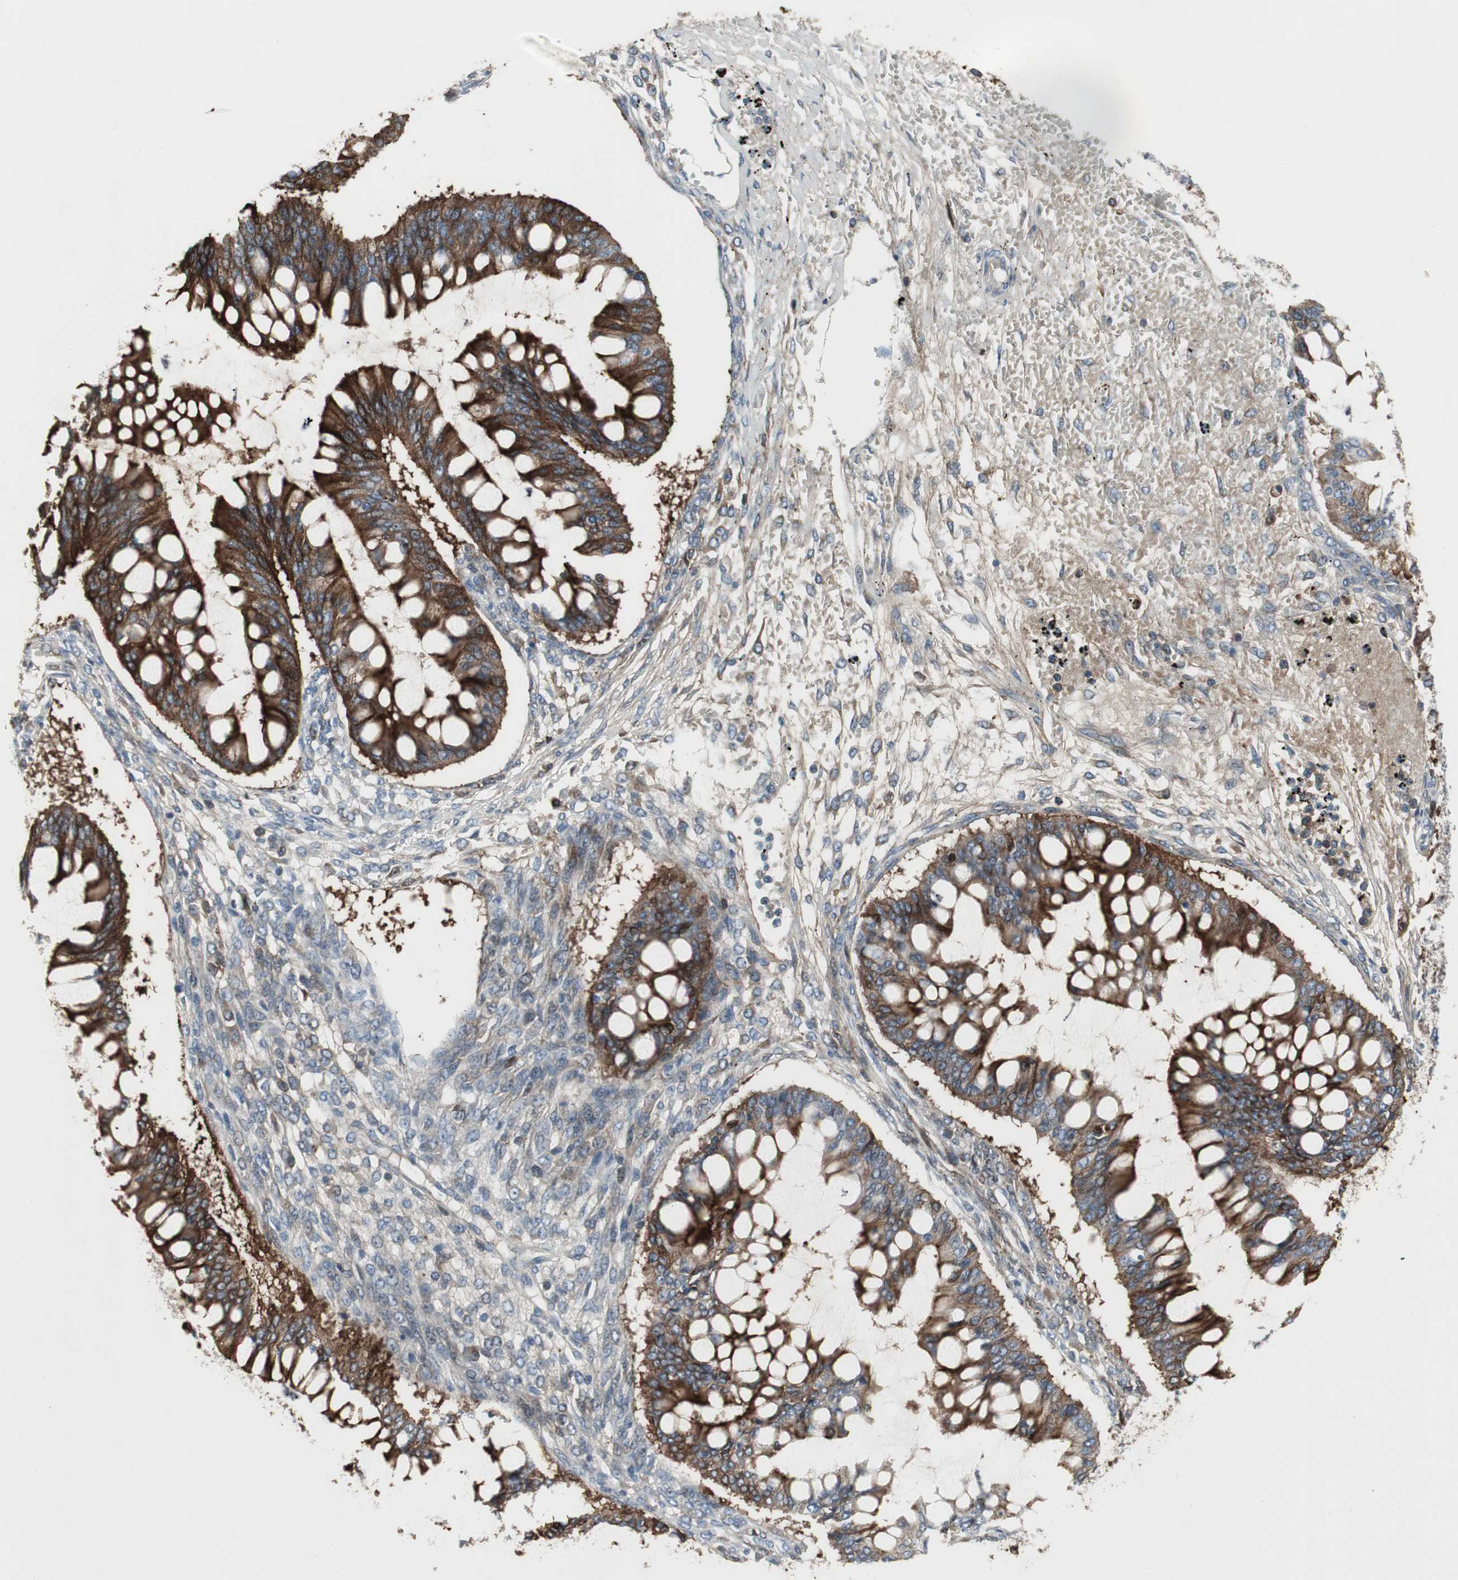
{"staining": {"intensity": "moderate", "quantity": ">75%", "location": "cytoplasmic/membranous"}, "tissue": "ovarian cancer", "cell_type": "Tumor cells", "image_type": "cancer", "snomed": [{"axis": "morphology", "description": "Cystadenocarcinoma, mucinous, NOS"}, {"axis": "topography", "description": "Ovary"}], "caption": "A photomicrograph of human ovarian cancer (mucinous cystadenocarcinoma) stained for a protein shows moderate cytoplasmic/membranous brown staining in tumor cells. (Brightfield microscopy of DAB IHC at high magnification).", "gene": "PIGR", "patient": {"sex": "female", "age": 73}}